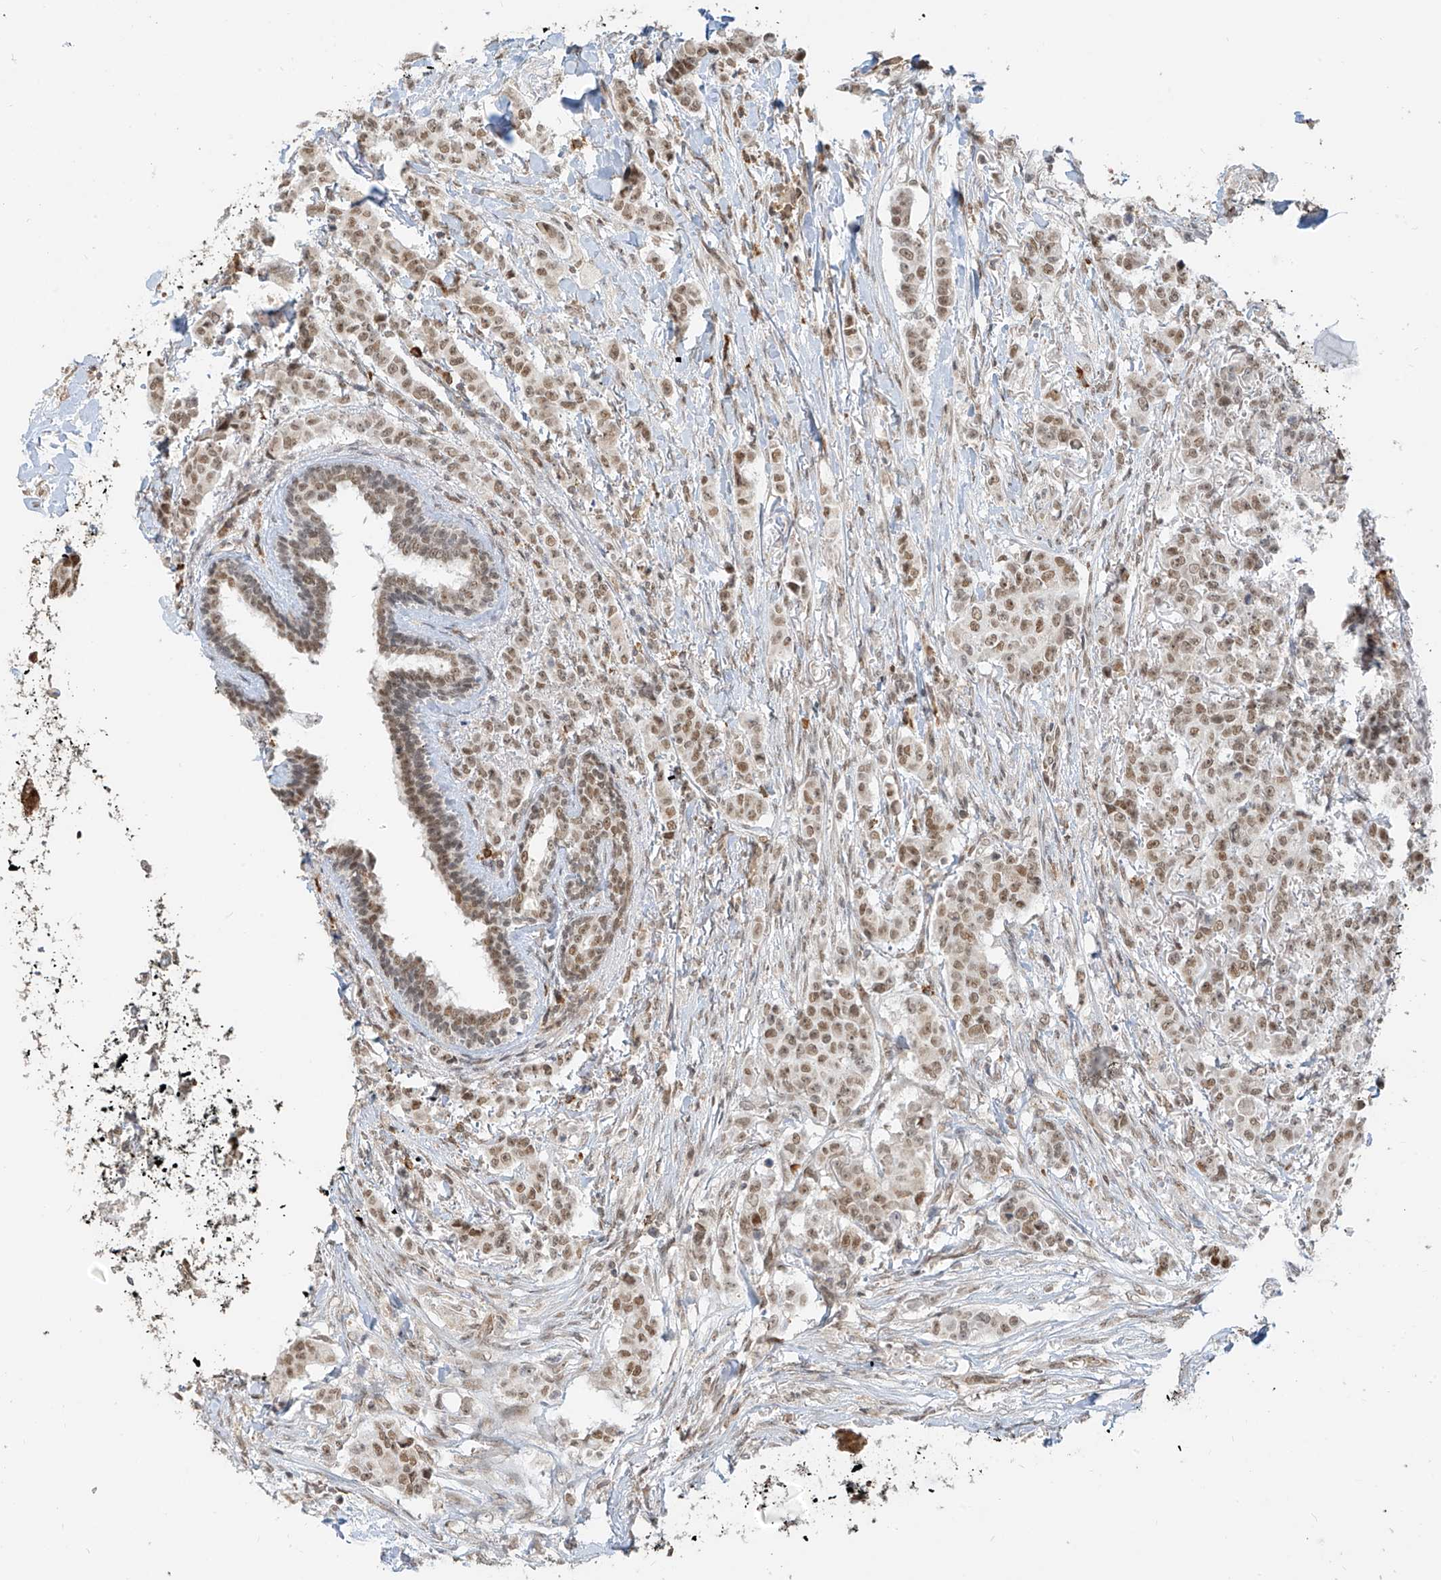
{"staining": {"intensity": "moderate", "quantity": ">75%", "location": "nuclear"}, "tissue": "breast cancer", "cell_type": "Tumor cells", "image_type": "cancer", "snomed": [{"axis": "morphology", "description": "Duct carcinoma"}, {"axis": "topography", "description": "Breast"}], "caption": "This is a histology image of immunohistochemistry staining of intraductal carcinoma (breast), which shows moderate expression in the nuclear of tumor cells.", "gene": "ZMYM2", "patient": {"sex": "female", "age": 40}}